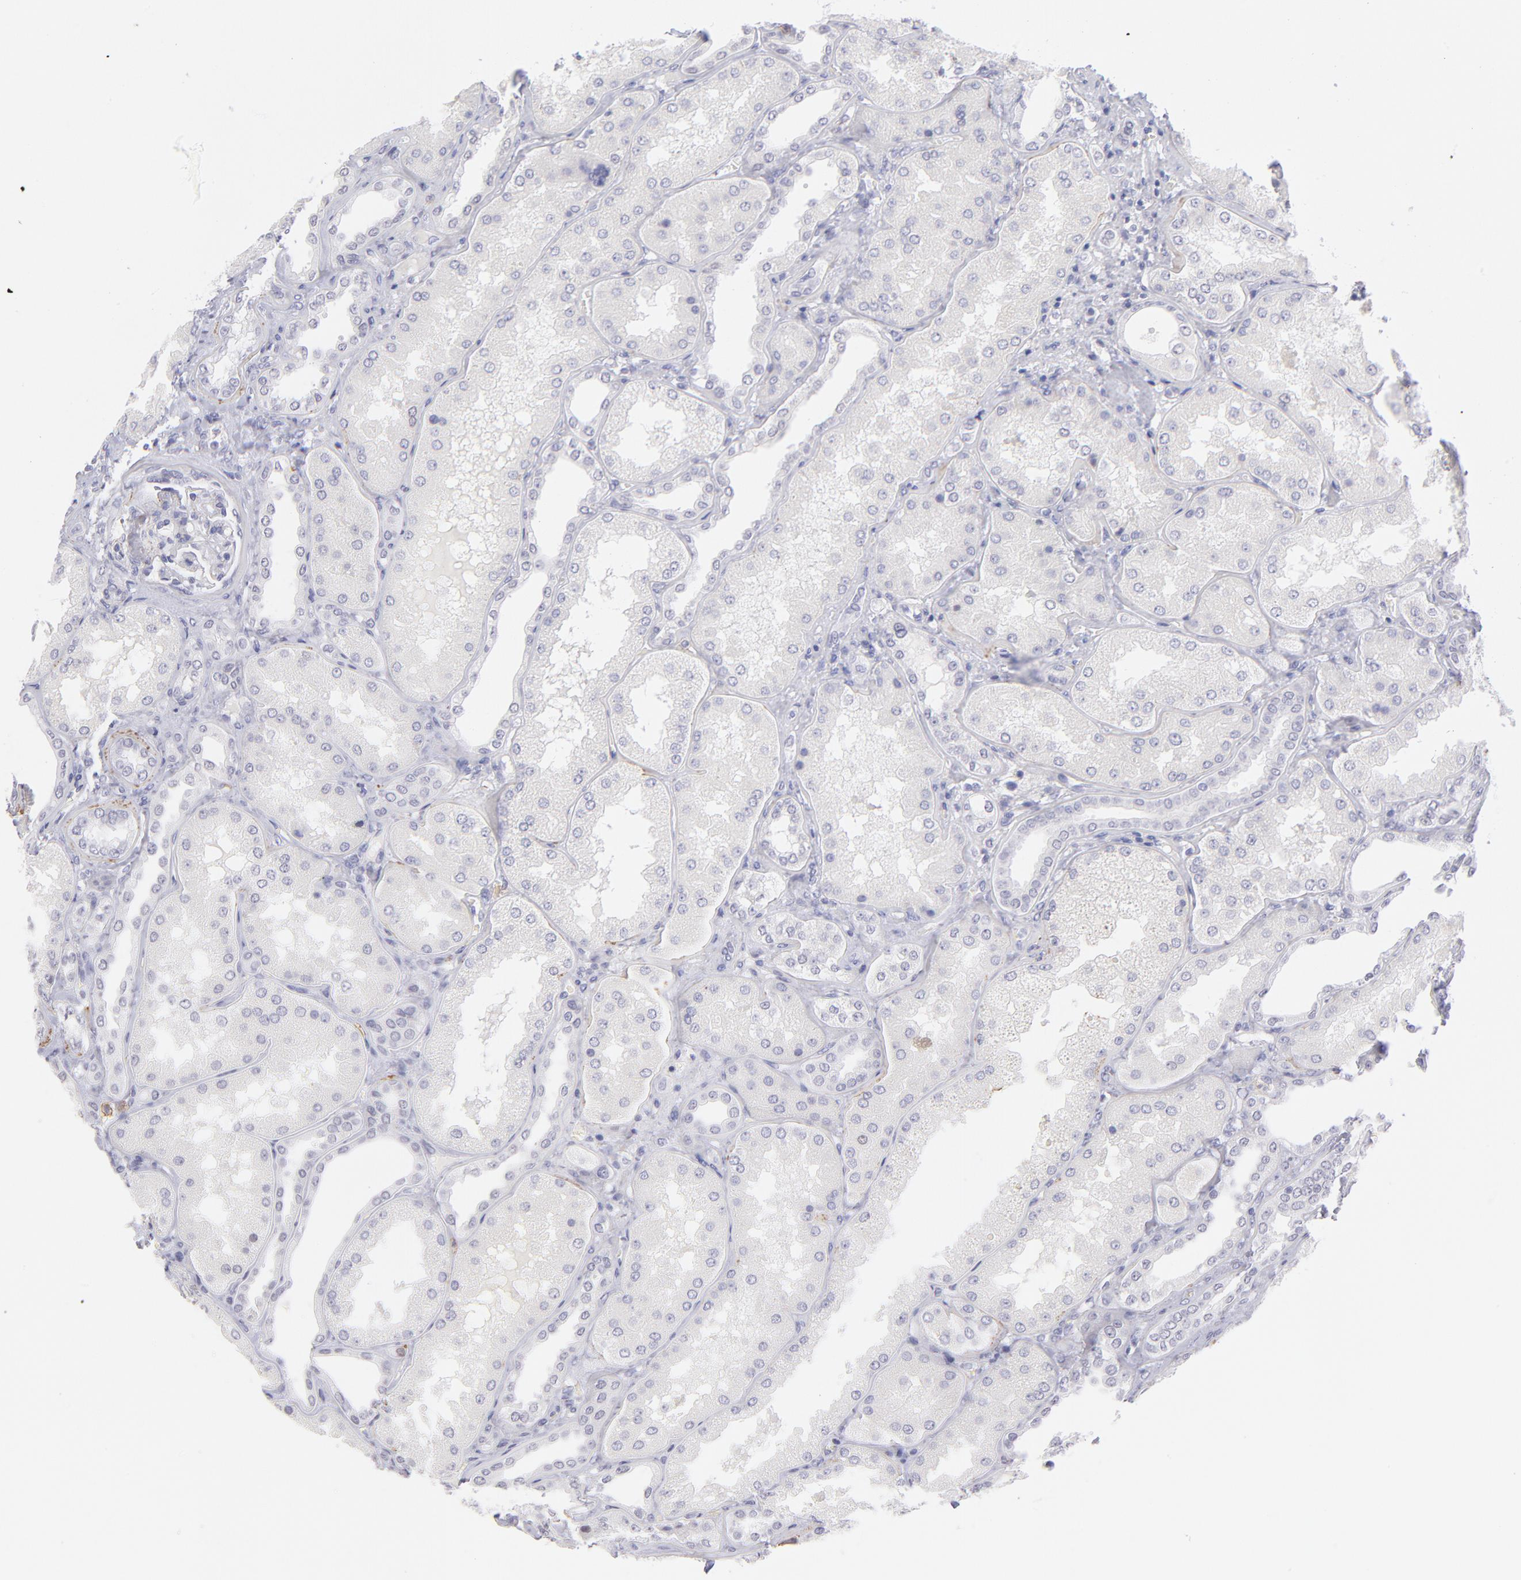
{"staining": {"intensity": "negative", "quantity": "none", "location": "none"}, "tissue": "kidney", "cell_type": "Cells in glomeruli", "image_type": "normal", "snomed": [{"axis": "morphology", "description": "Normal tissue, NOS"}, {"axis": "topography", "description": "Kidney"}], "caption": "A high-resolution histopathology image shows IHC staining of benign kidney, which exhibits no significant expression in cells in glomeruli.", "gene": "LTB4R", "patient": {"sex": "female", "age": 56}}